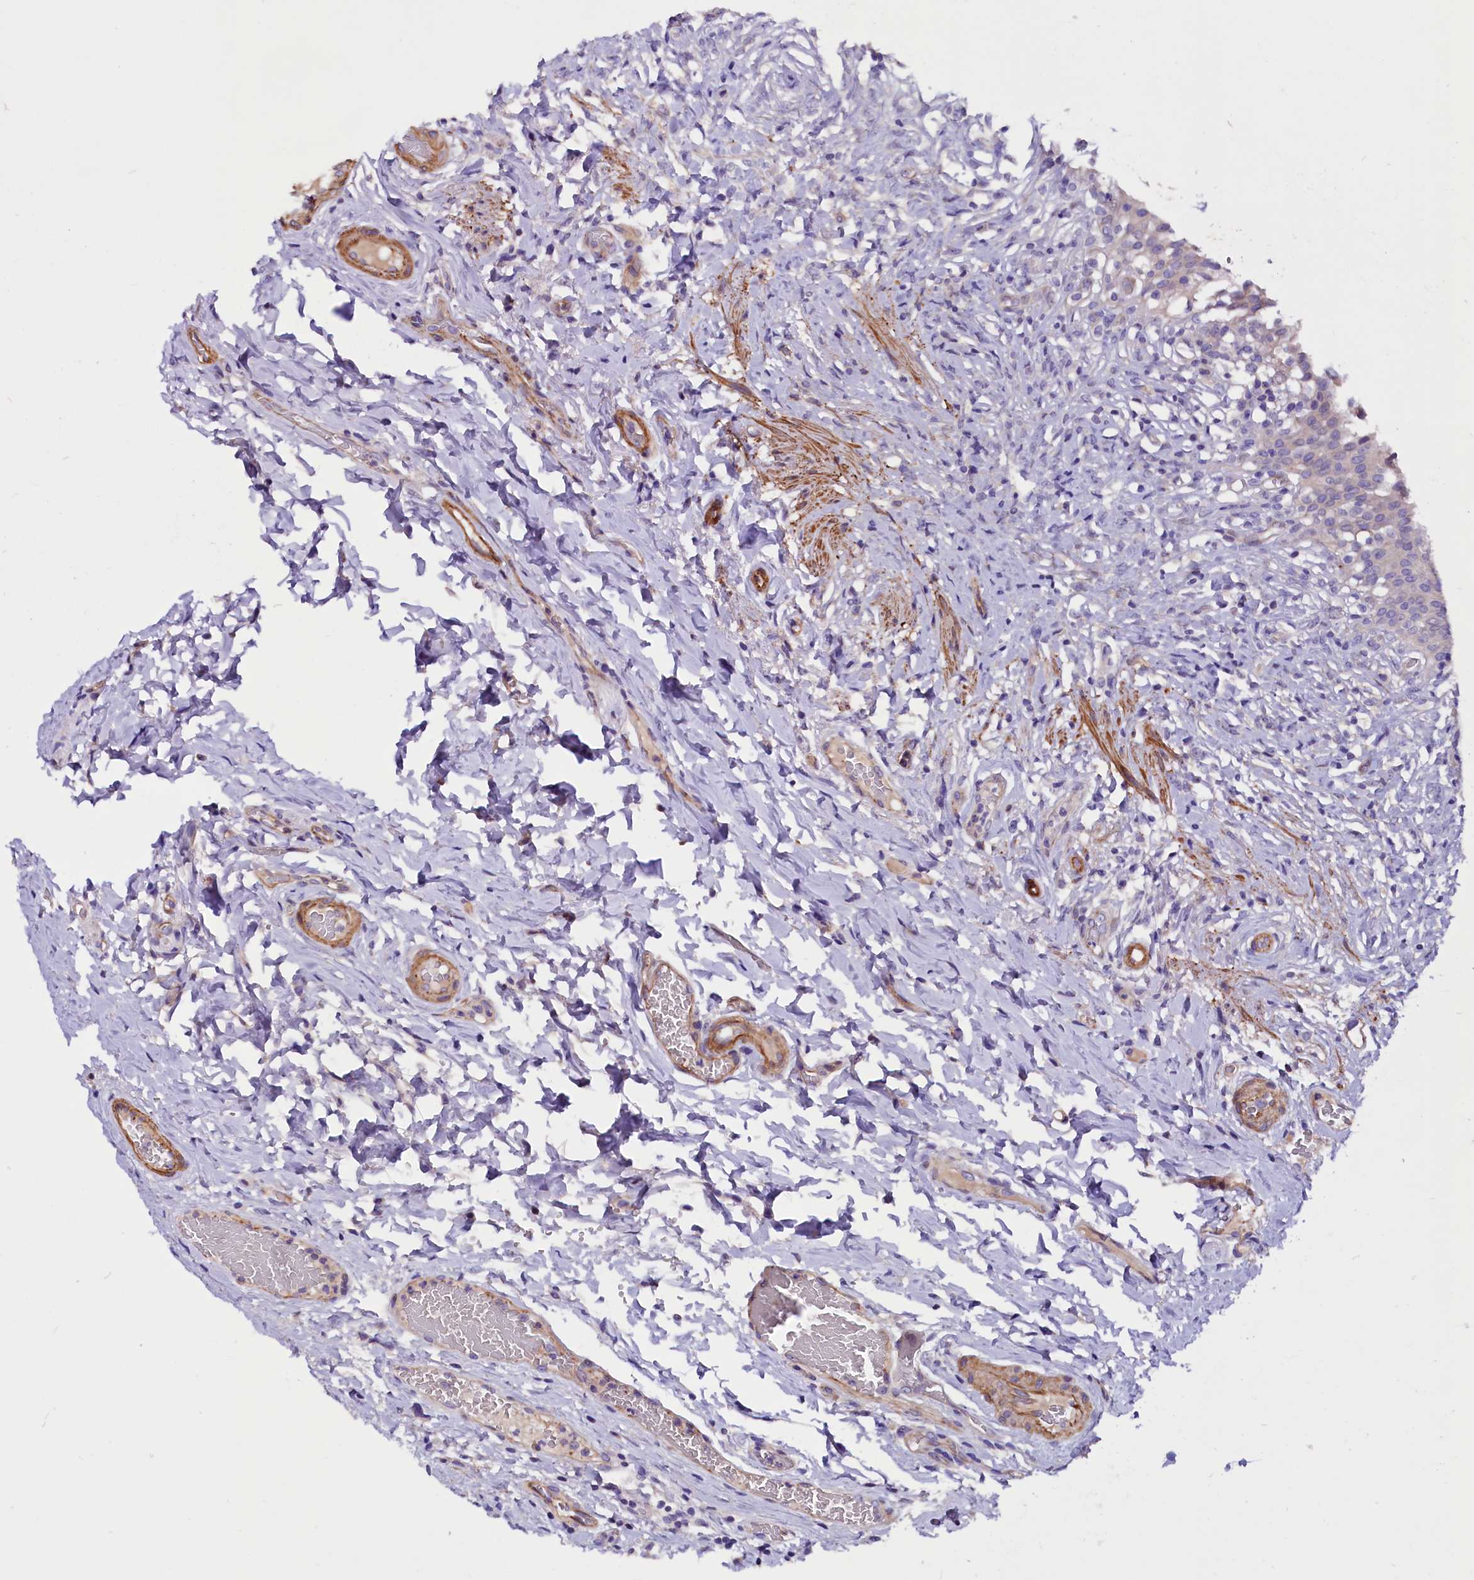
{"staining": {"intensity": "negative", "quantity": "none", "location": "none"}, "tissue": "urinary bladder", "cell_type": "Urothelial cells", "image_type": "normal", "snomed": [{"axis": "morphology", "description": "Normal tissue, NOS"}, {"axis": "morphology", "description": "Inflammation, NOS"}, {"axis": "topography", "description": "Urinary bladder"}], "caption": "Human urinary bladder stained for a protein using IHC shows no staining in urothelial cells.", "gene": "ZNF749", "patient": {"sex": "male", "age": 64}}